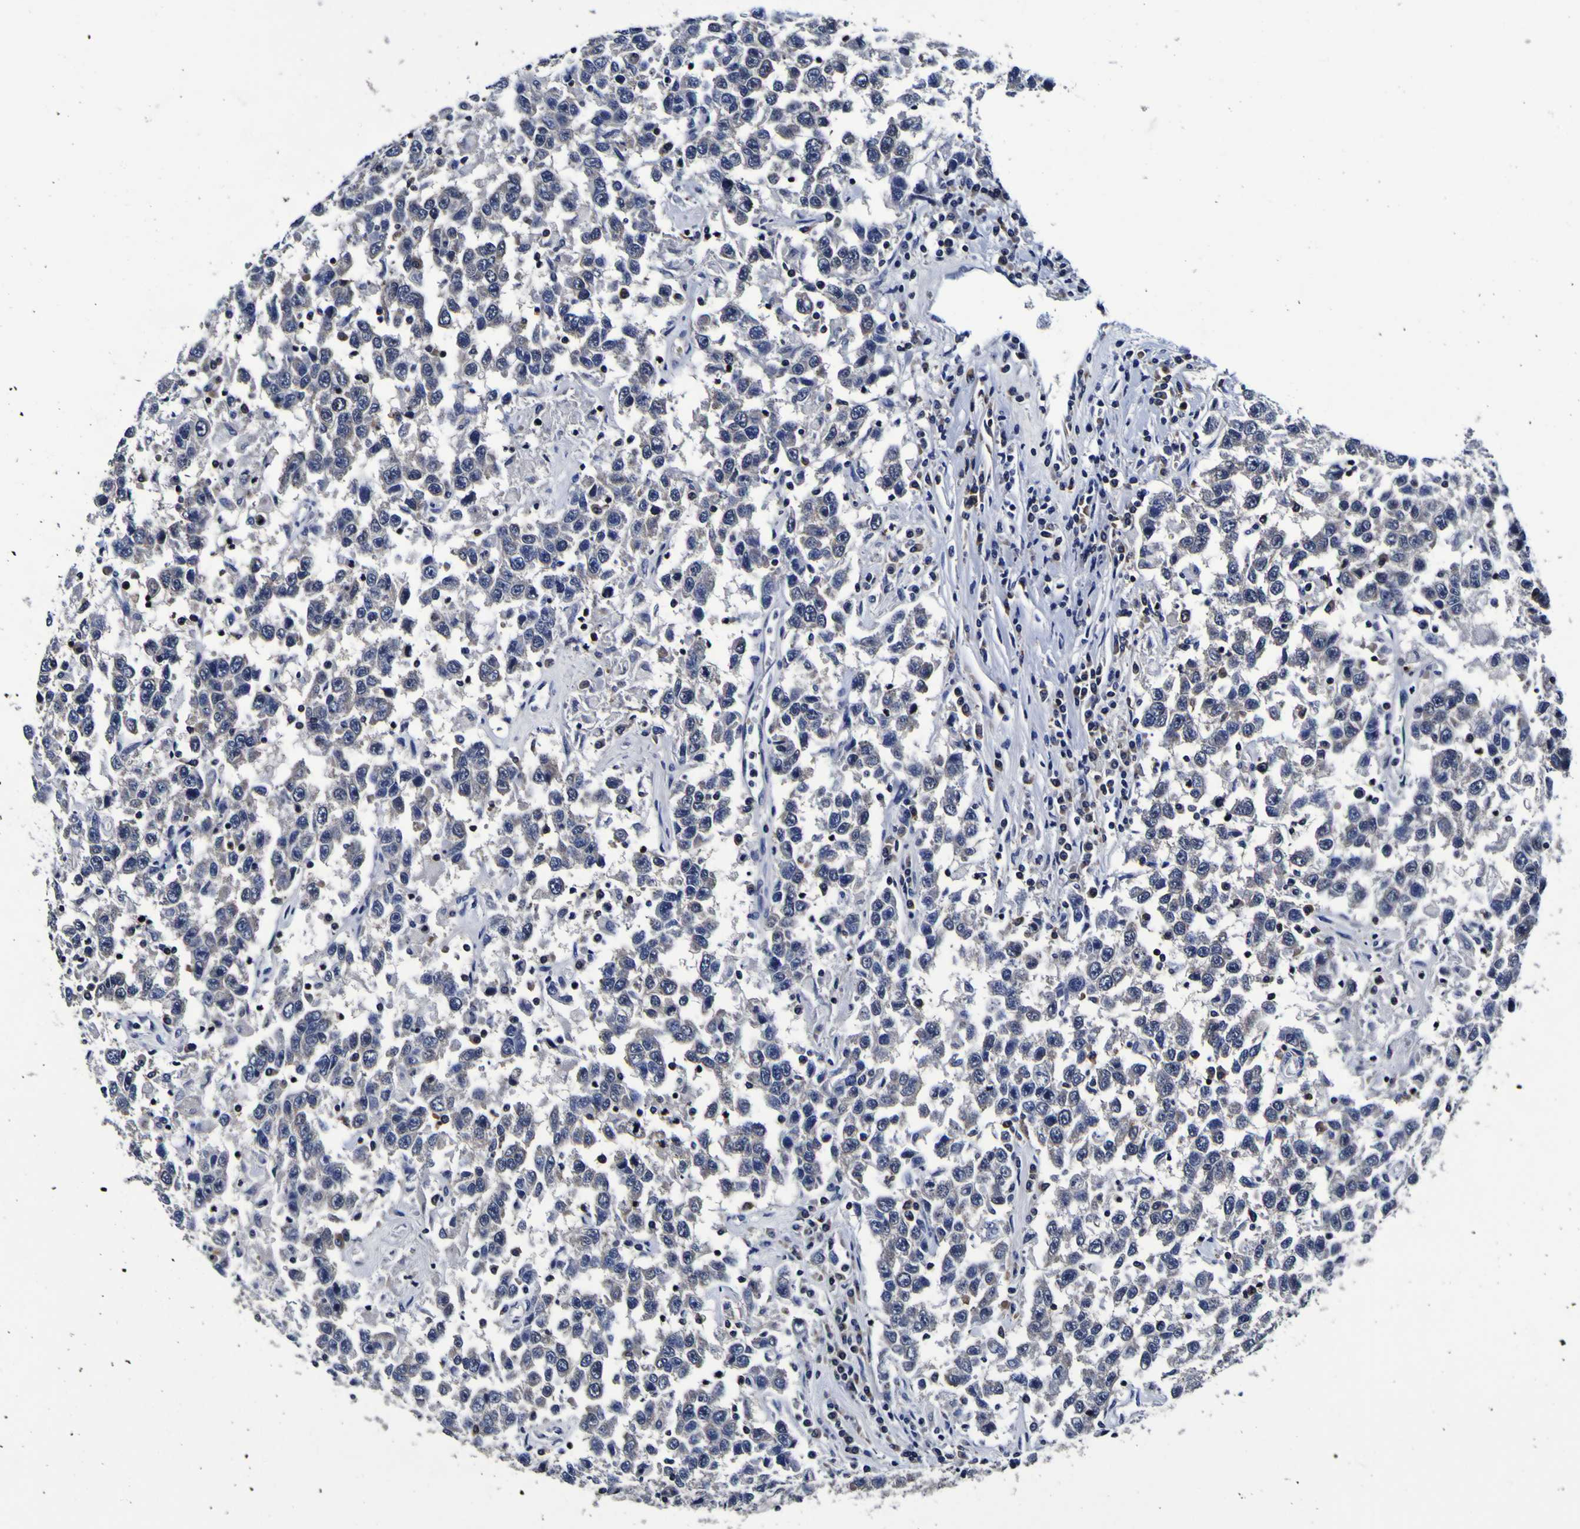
{"staining": {"intensity": "negative", "quantity": "none", "location": "none"}, "tissue": "testis cancer", "cell_type": "Tumor cells", "image_type": "cancer", "snomed": [{"axis": "morphology", "description": "Seminoma, NOS"}, {"axis": "topography", "description": "Testis"}], "caption": "Immunohistochemistry image of human testis cancer stained for a protein (brown), which exhibits no expression in tumor cells.", "gene": "SORCS1", "patient": {"sex": "male", "age": 41}}